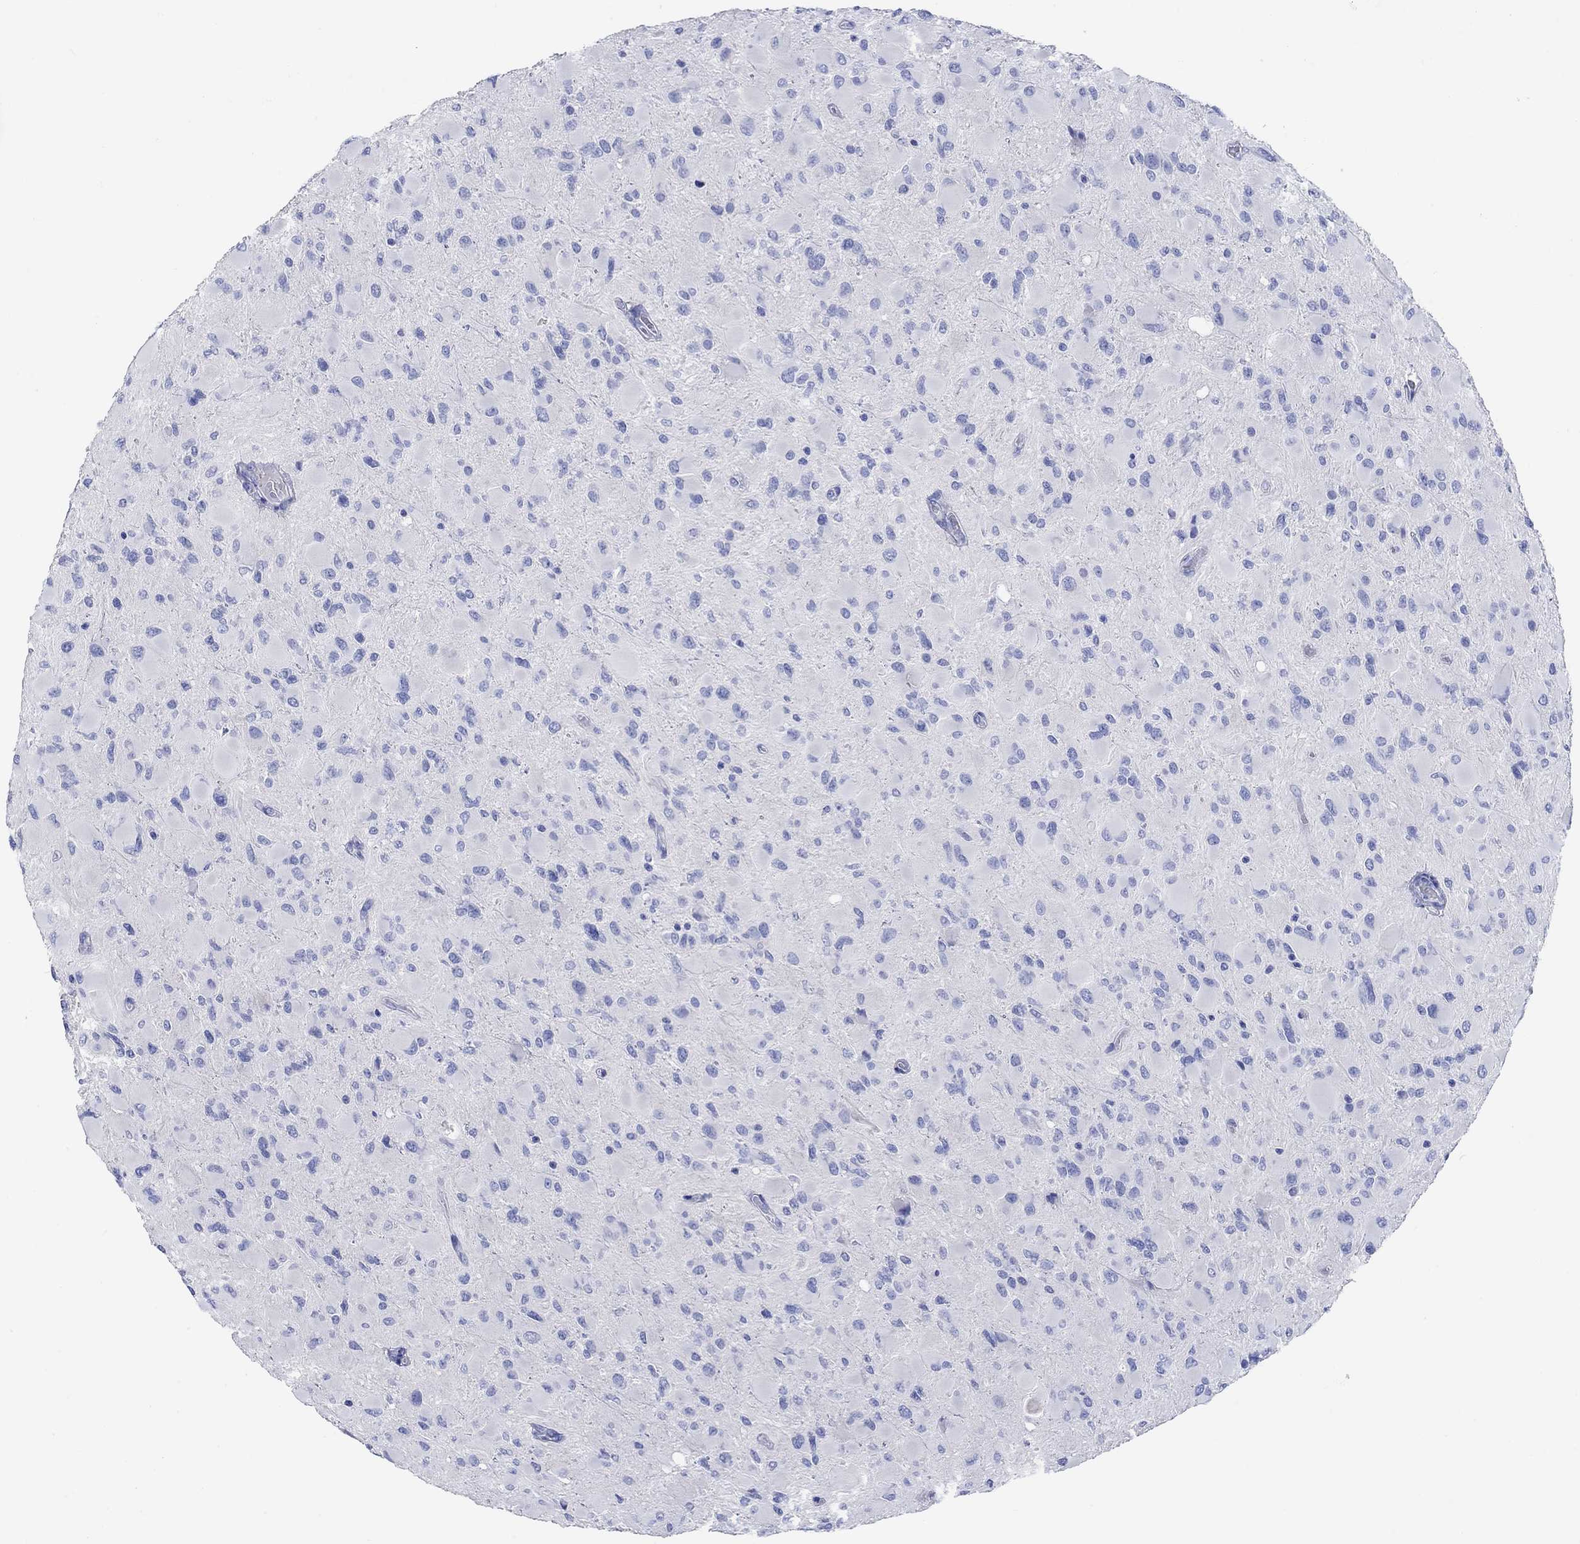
{"staining": {"intensity": "negative", "quantity": "none", "location": "none"}, "tissue": "glioma", "cell_type": "Tumor cells", "image_type": "cancer", "snomed": [{"axis": "morphology", "description": "Glioma, malignant, High grade"}, {"axis": "topography", "description": "Cerebral cortex"}], "caption": "Photomicrograph shows no protein staining in tumor cells of malignant high-grade glioma tissue.", "gene": "P2RY6", "patient": {"sex": "female", "age": 36}}